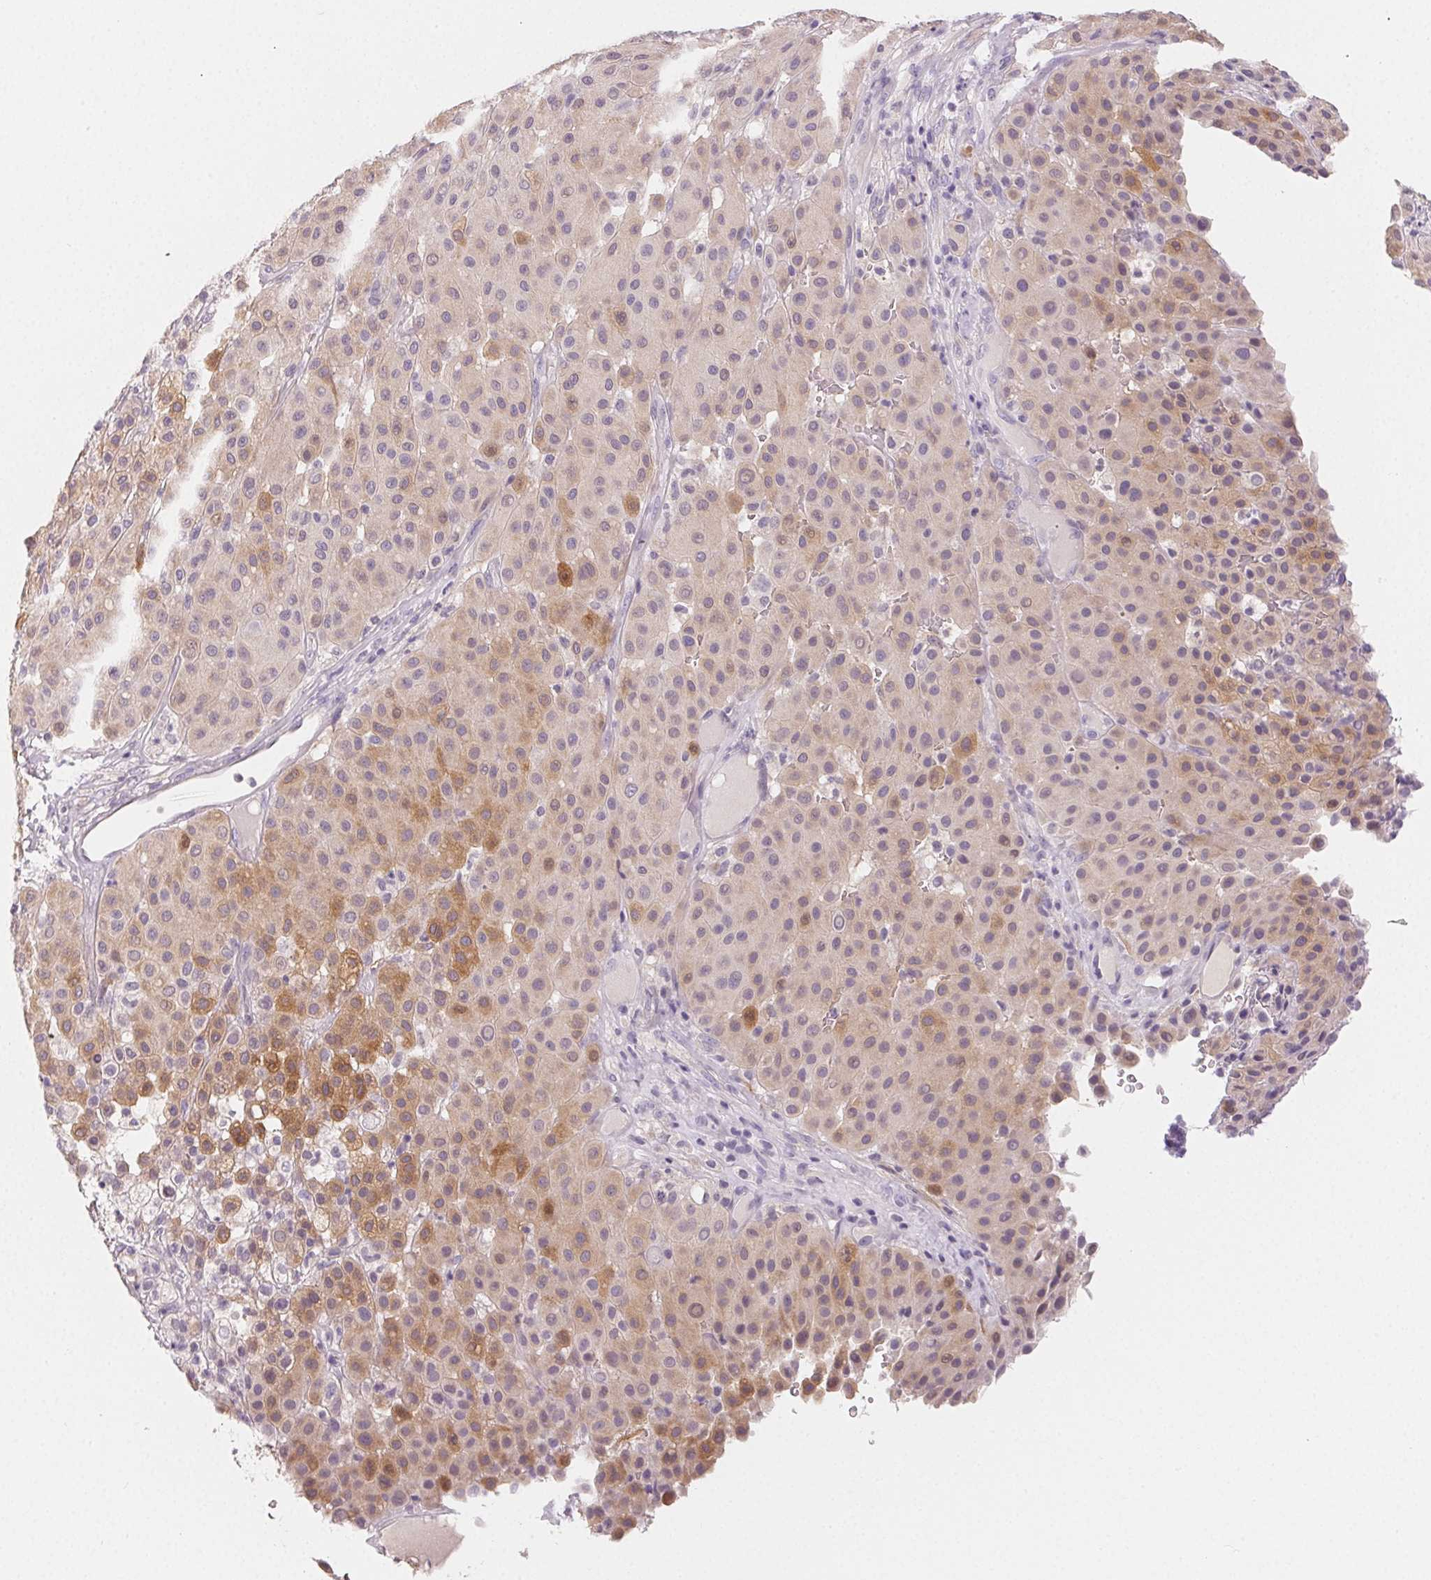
{"staining": {"intensity": "moderate", "quantity": ">75%", "location": "cytoplasmic/membranous"}, "tissue": "melanoma", "cell_type": "Tumor cells", "image_type": "cancer", "snomed": [{"axis": "morphology", "description": "Malignant melanoma, Metastatic site"}, {"axis": "topography", "description": "Smooth muscle"}], "caption": "Melanoma tissue displays moderate cytoplasmic/membranous staining in about >75% of tumor cells", "gene": "MIOX", "patient": {"sex": "male", "age": 41}}